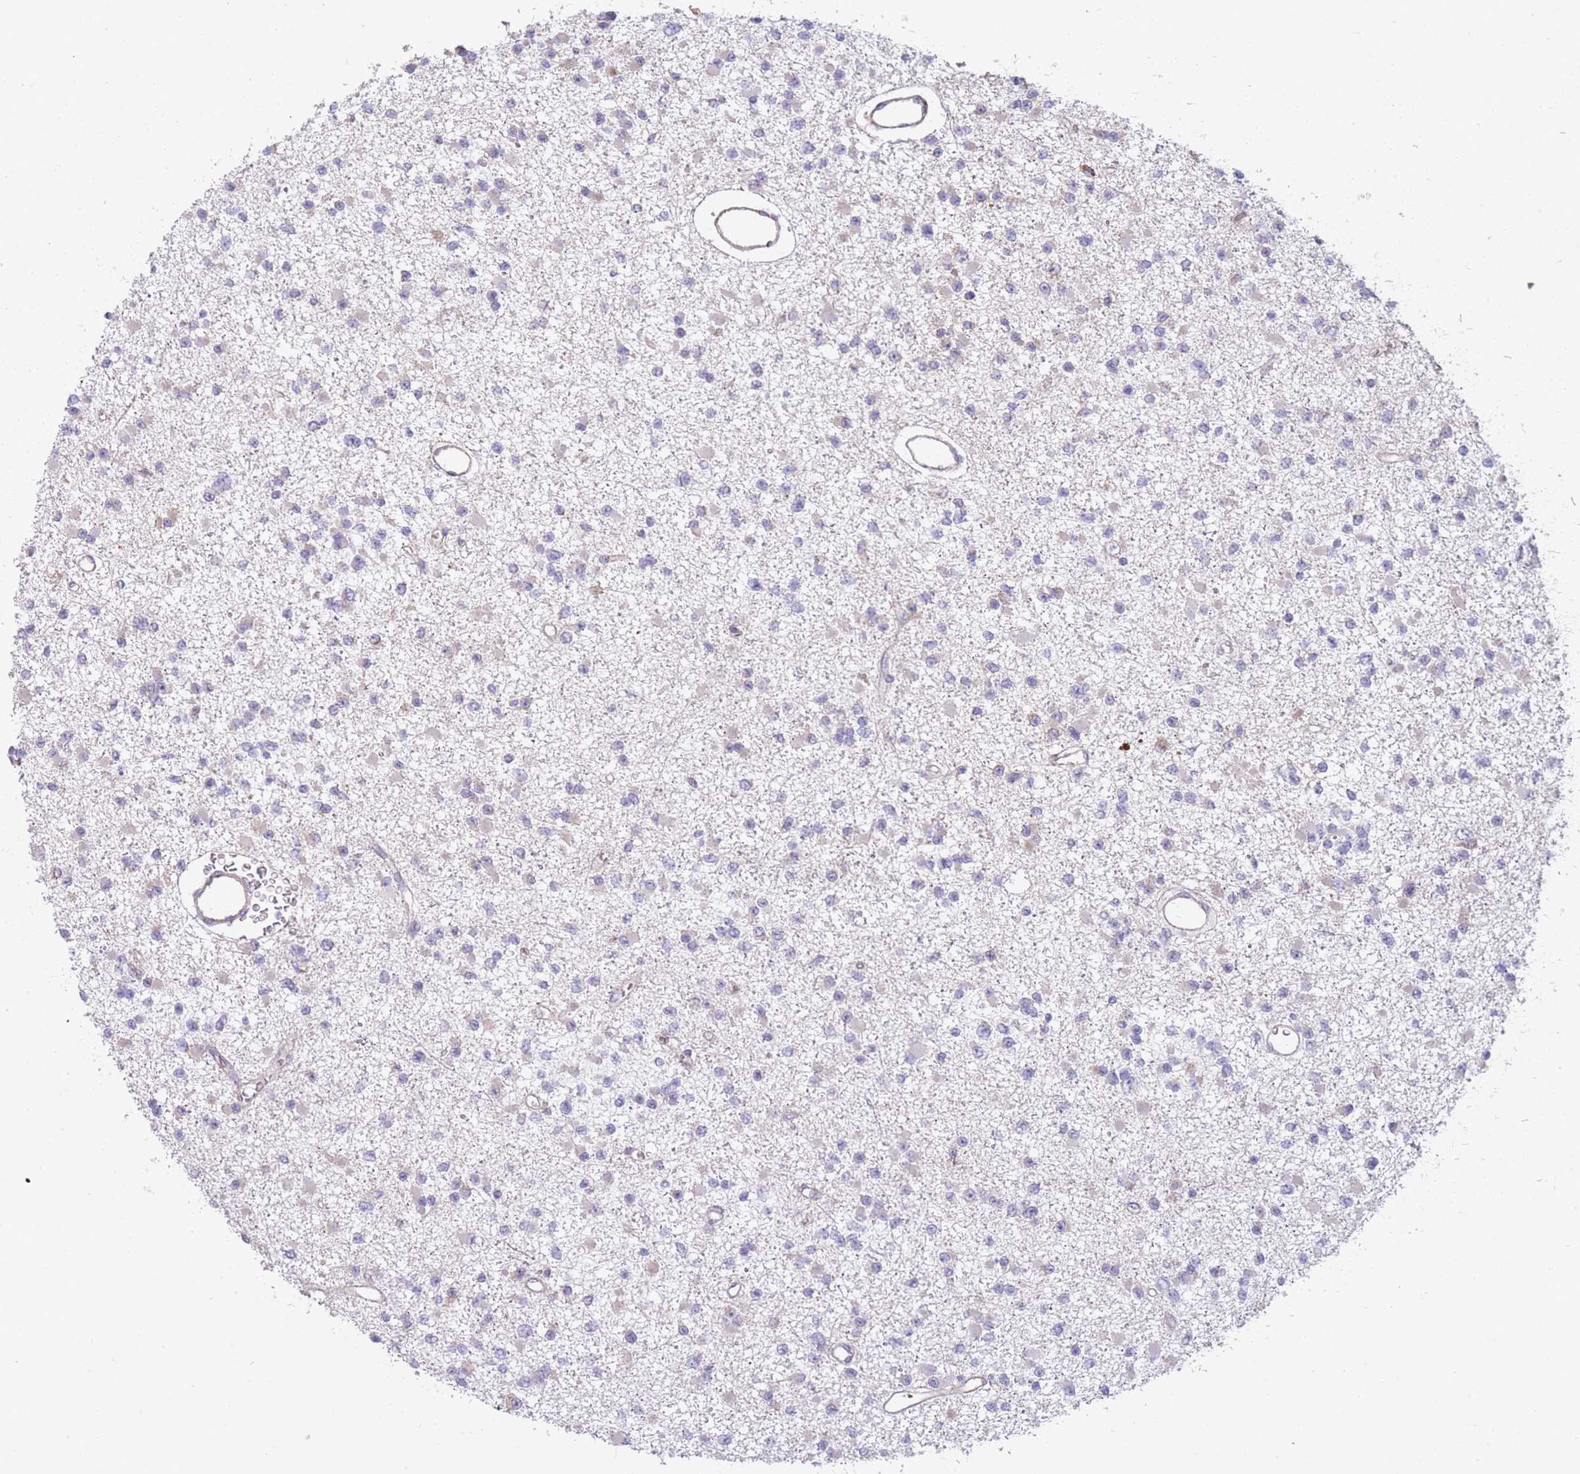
{"staining": {"intensity": "negative", "quantity": "none", "location": "none"}, "tissue": "glioma", "cell_type": "Tumor cells", "image_type": "cancer", "snomed": [{"axis": "morphology", "description": "Glioma, malignant, Low grade"}, {"axis": "topography", "description": "Brain"}], "caption": "The immunohistochemistry (IHC) micrograph has no significant staining in tumor cells of glioma tissue.", "gene": "SMPD4", "patient": {"sex": "female", "age": 22}}